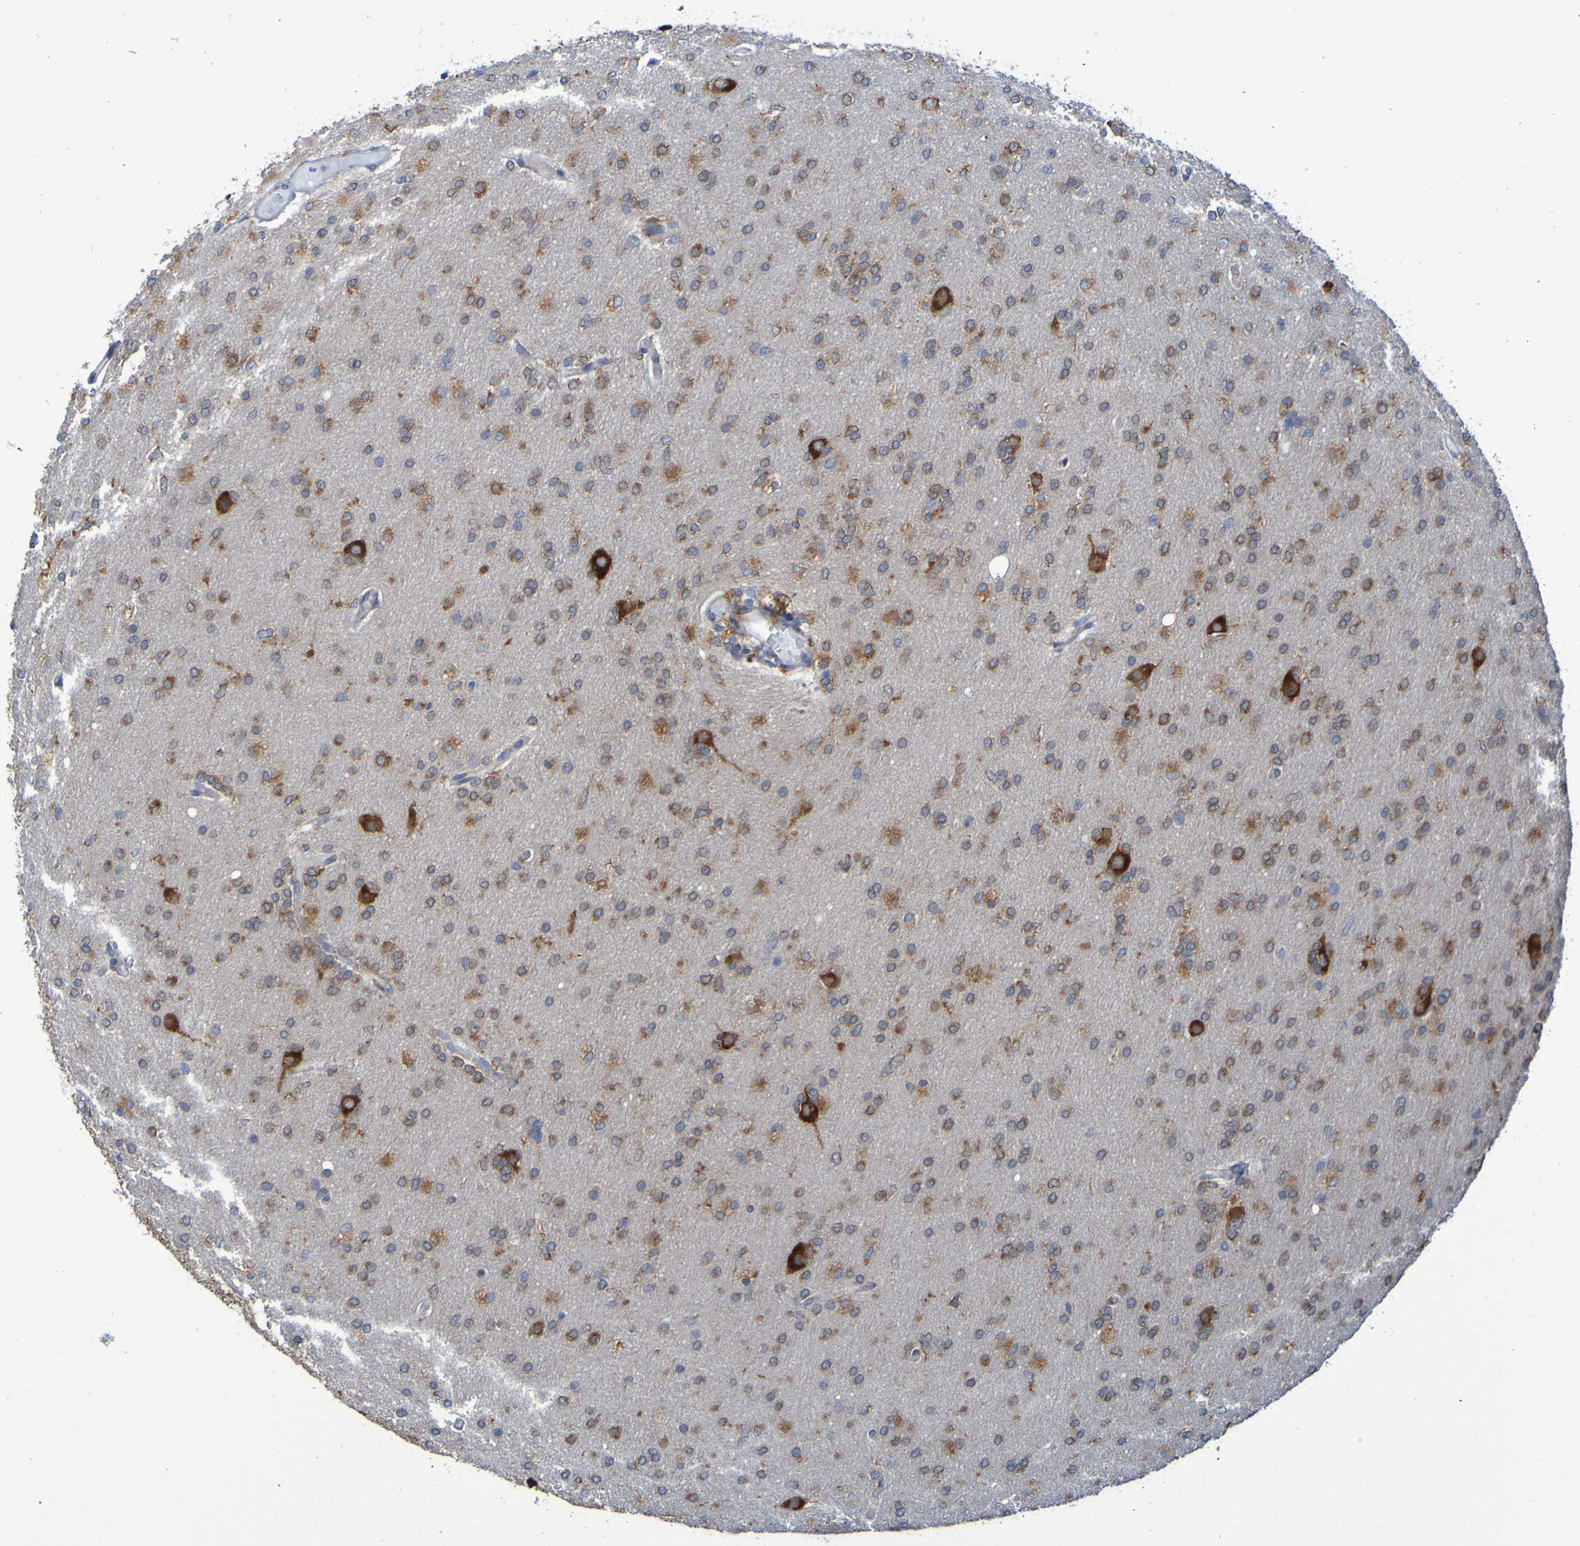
{"staining": {"intensity": "weak", "quantity": ">75%", "location": "cytoplasmic/membranous"}, "tissue": "glioma", "cell_type": "Tumor cells", "image_type": "cancer", "snomed": [{"axis": "morphology", "description": "Glioma, malignant, High grade"}, {"axis": "topography", "description": "Cerebral cortex"}], "caption": "Immunohistochemistry photomicrograph of human glioma stained for a protein (brown), which reveals low levels of weak cytoplasmic/membranous positivity in approximately >75% of tumor cells.", "gene": "FKBP3", "patient": {"sex": "female", "age": 36}}